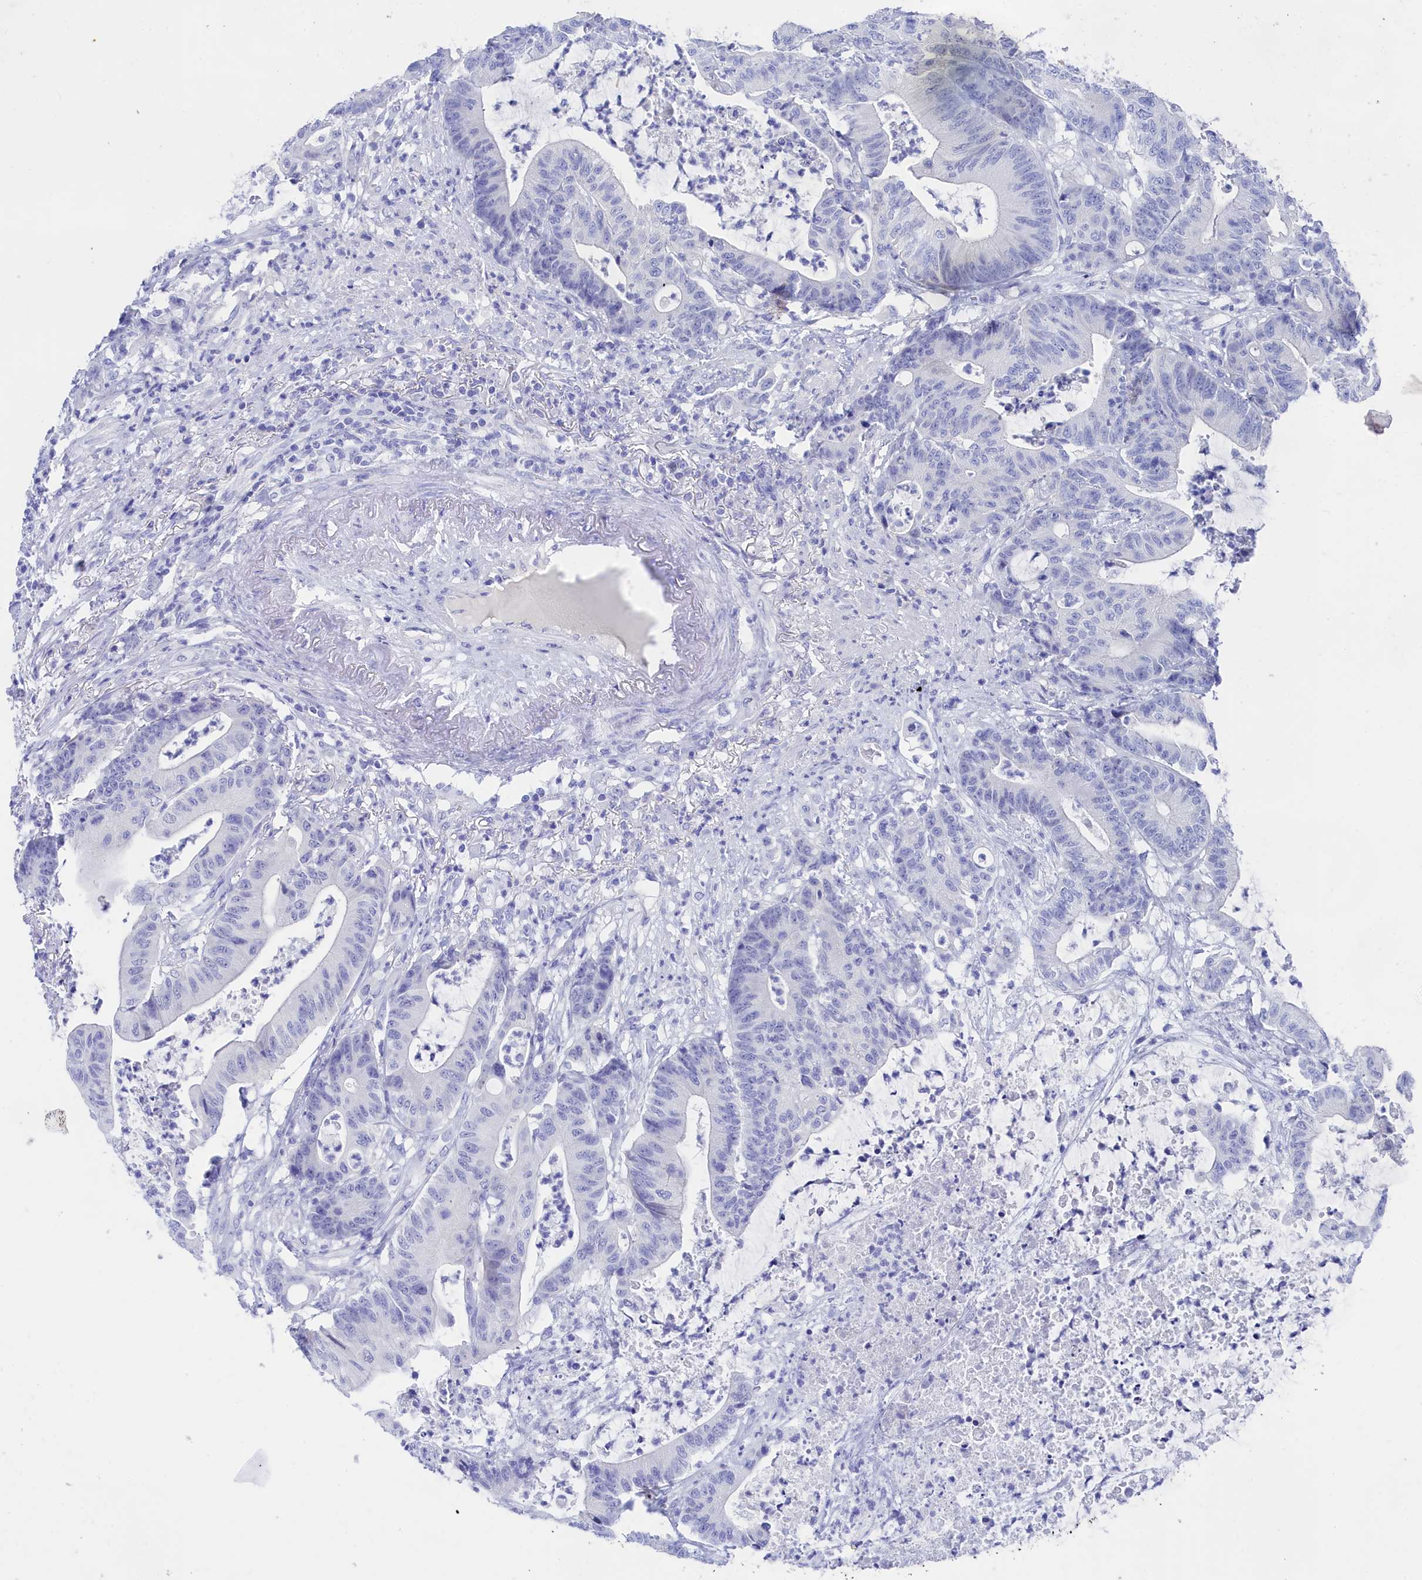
{"staining": {"intensity": "negative", "quantity": "none", "location": "none"}, "tissue": "colorectal cancer", "cell_type": "Tumor cells", "image_type": "cancer", "snomed": [{"axis": "morphology", "description": "Adenocarcinoma, NOS"}, {"axis": "topography", "description": "Colon"}], "caption": "Immunohistochemical staining of human colorectal cancer displays no significant expression in tumor cells. (Brightfield microscopy of DAB immunohistochemistry at high magnification).", "gene": "TRIM10", "patient": {"sex": "female", "age": 84}}